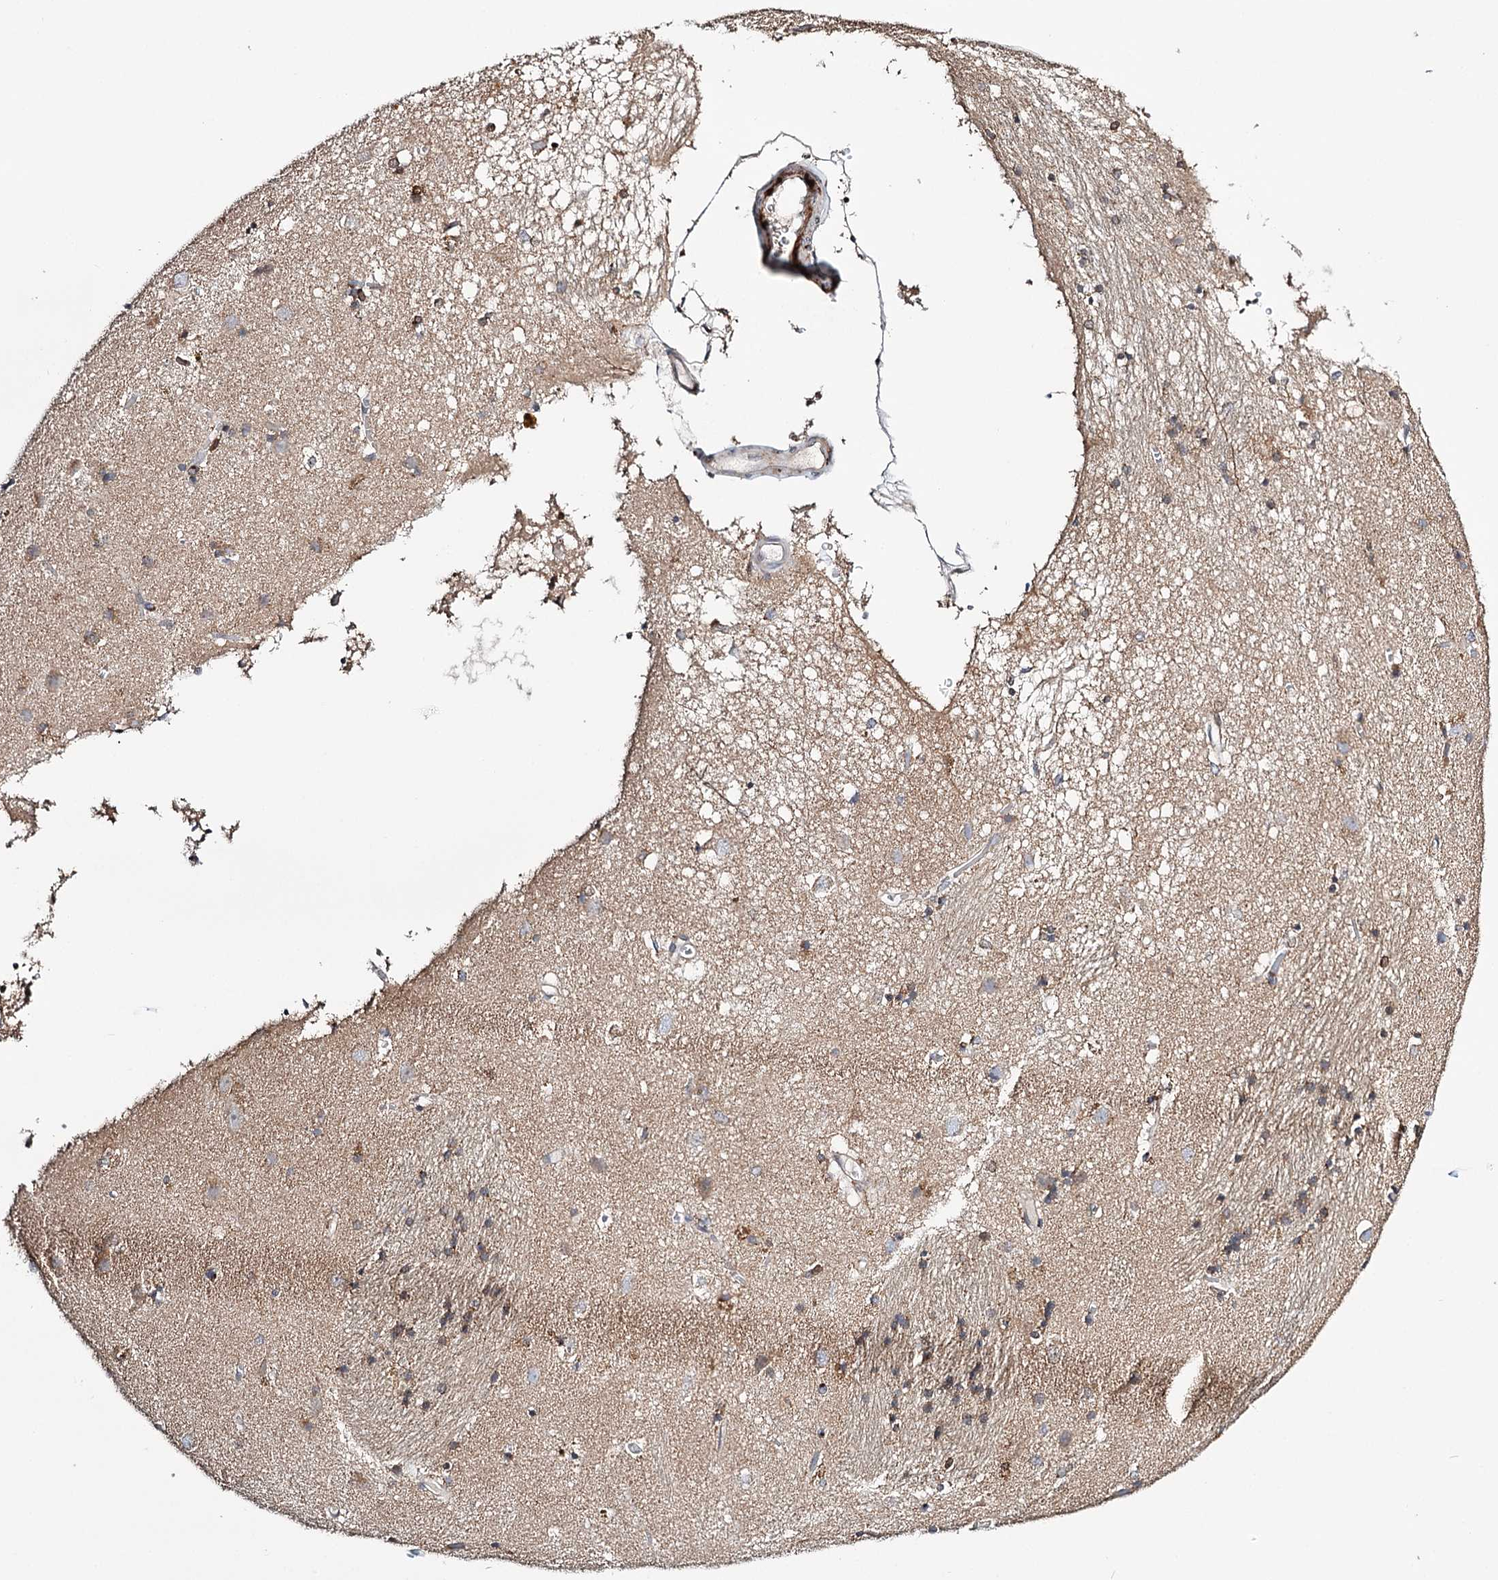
{"staining": {"intensity": "weak", "quantity": "25%-75%", "location": "cytoplasmic/membranous"}, "tissue": "caudate", "cell_type": "Glial cells", "image_type": "normal", "snomed": [{"axis": "morphology", "description": "Normal tissue, NOS"}, {"axis": "topography", "description": "Lateral ventricle wall"}], "caption": "Benign caudate exhibits weak cytoplasmic/membranous staining in about 25%-75% of glial cells, visualized by immunohistochemistry.", "gene": "CFAP46", "patient": {"sex": "male", "age": 70}}